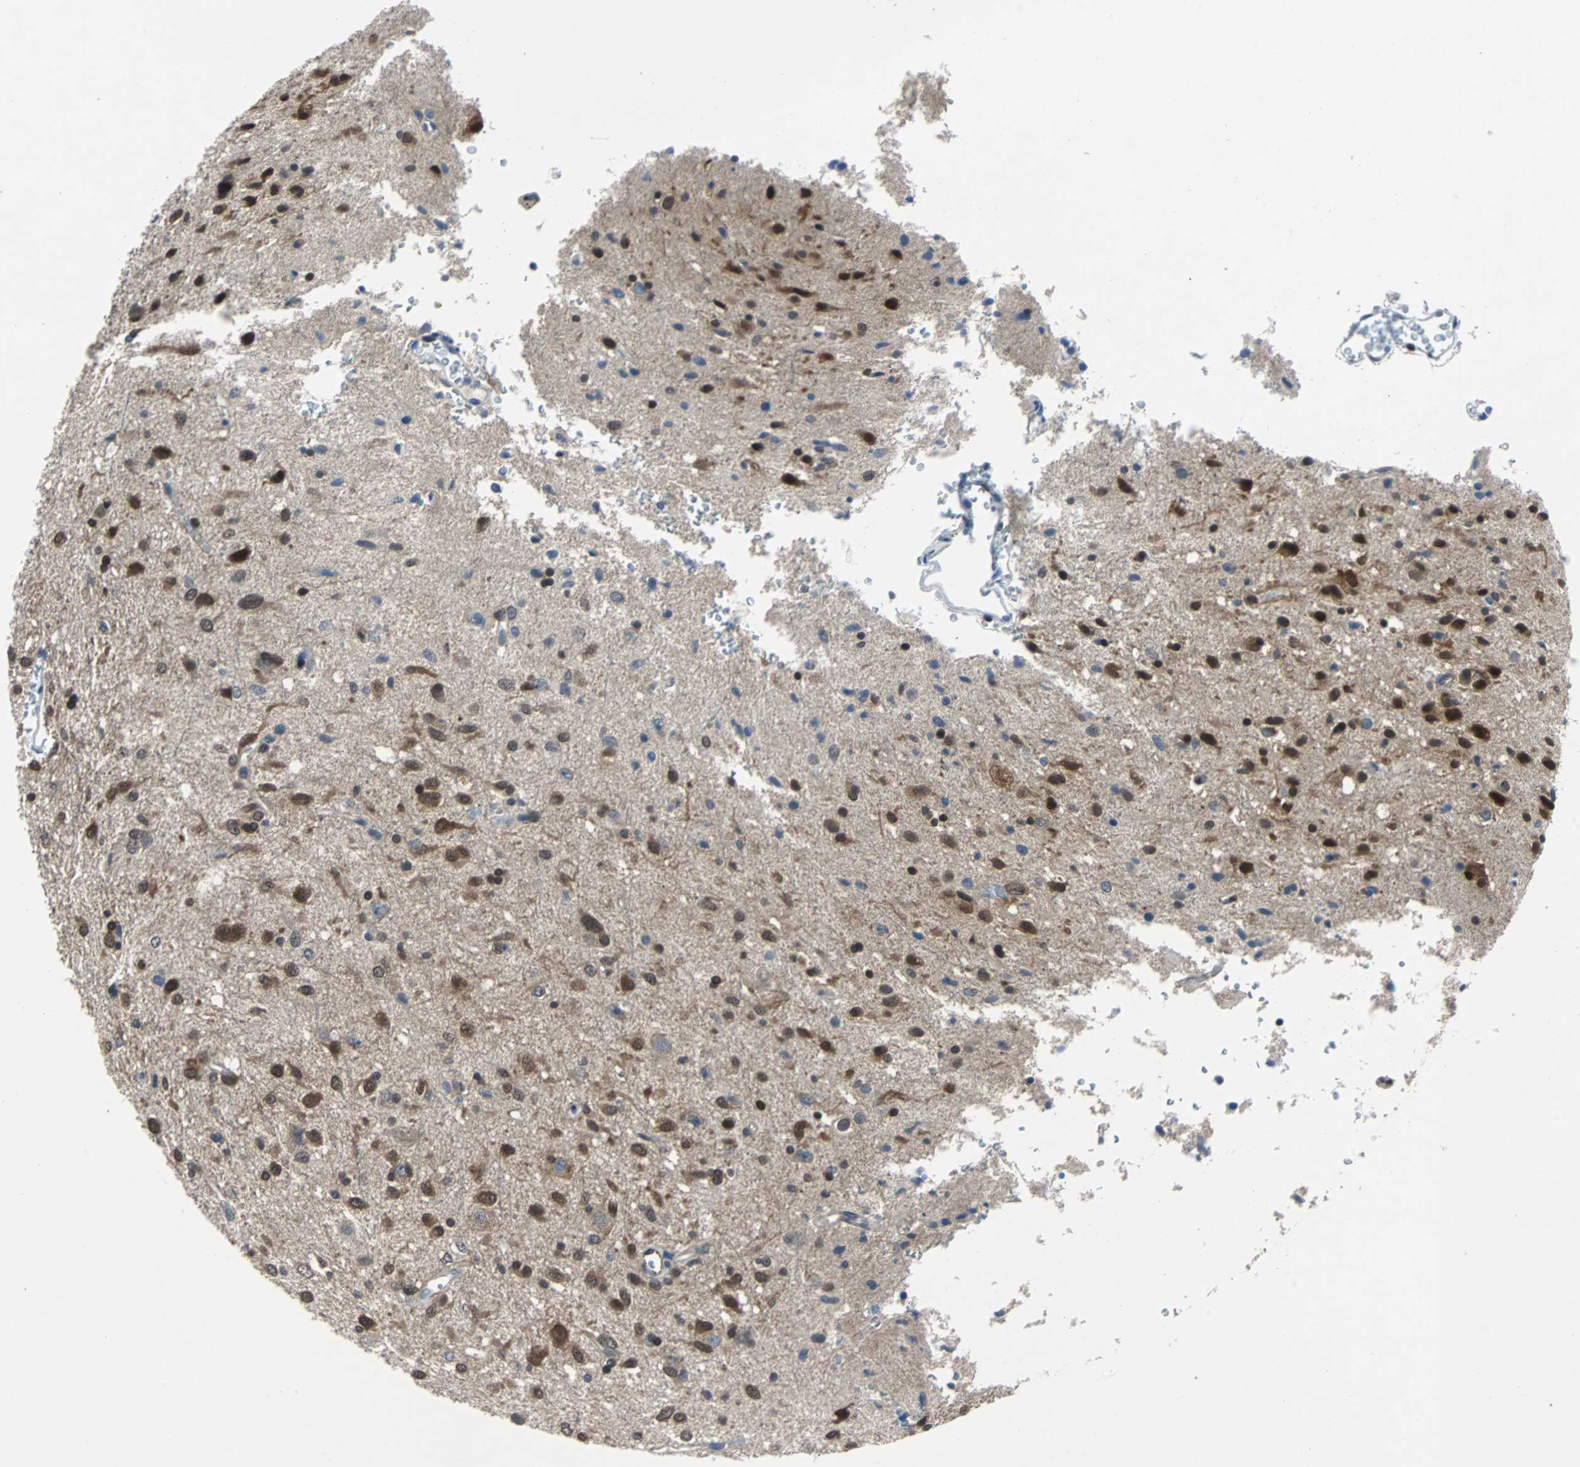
{"staining": {"intensity": "moderate", "quantity": "25%-75%", "location": "nuclear"}, "tissue": "glioma", "cell_type": "Tumor cells", "image_type": "cancer", "snomed": [{"axis": "morphology", "description": "Glioma, malignant, Low grade"}, {"axis": "topography", "description": "Brain"}], "caption": "A medium amount of moderate nuclear staining is appreciated in about 25%-75% of tumor cells in glioma tissue.", "gene": "MAP2K6", "patient": {"sex": "male", "age": 77}}